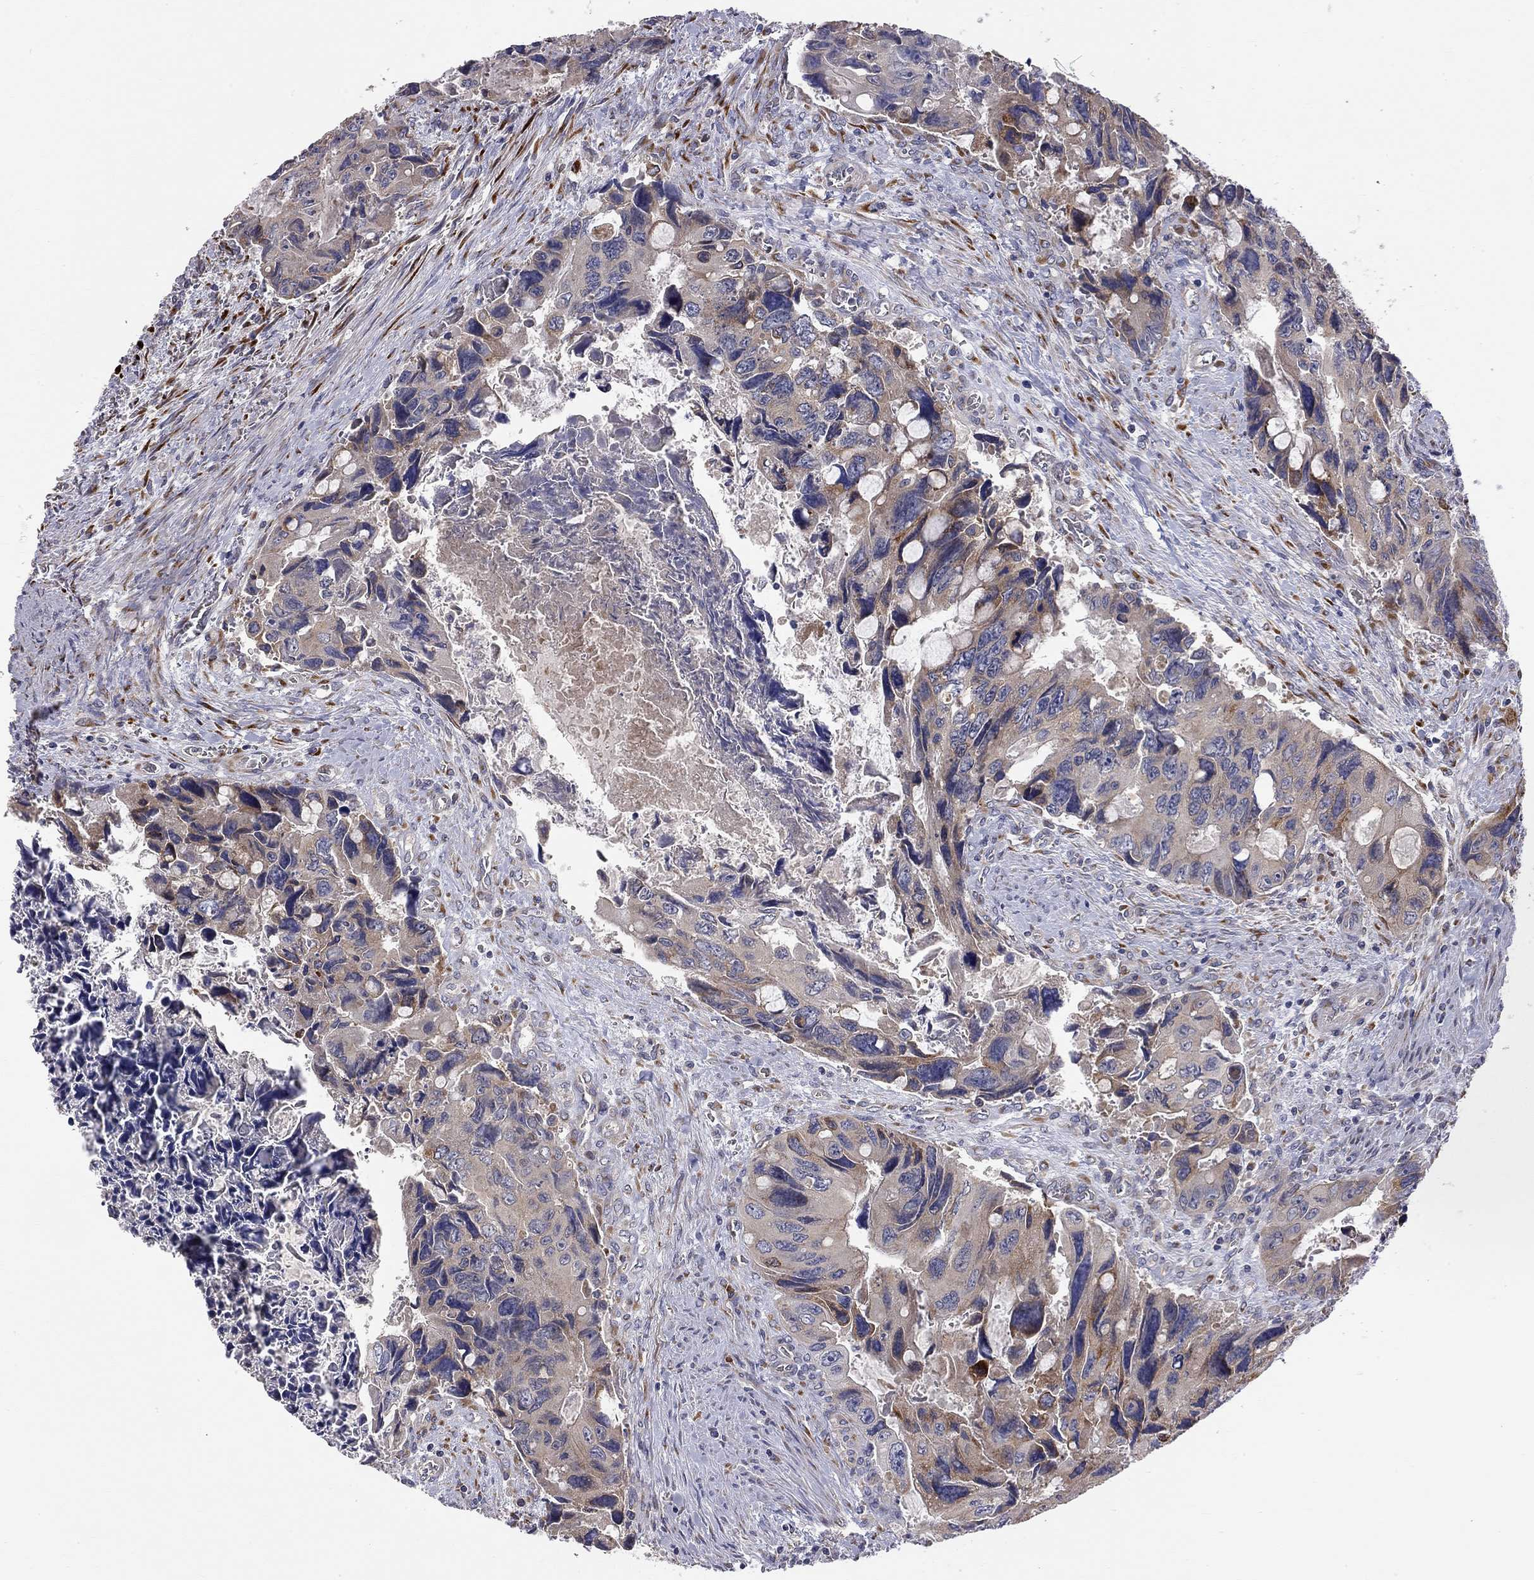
{"staining": {"intensity": "moderate", "quantity": "<25%", "location": "cytoplasmic/membranous"}, "tissue": "colorectal cancer", "cell_type": "Tumor cells", "image_type": "cancer", "snomed": [{"axis": "morphology", "description": "Adenocarcinoma, NOS"}, {"axis": "topography", "description": "Rectum"}], "caption": "Immunohistochemical staining of human colorectal cancer displays low levels of moderate cytoplasmic/membranous protein expression in about <25% of tumor cells. (Stains: DAB in brown, nuclei in blue, Microscopy: brightfield microscopy at high magnification).", "gene": "CASTOR1", "patient": {"sex": "male", "age": 62}}